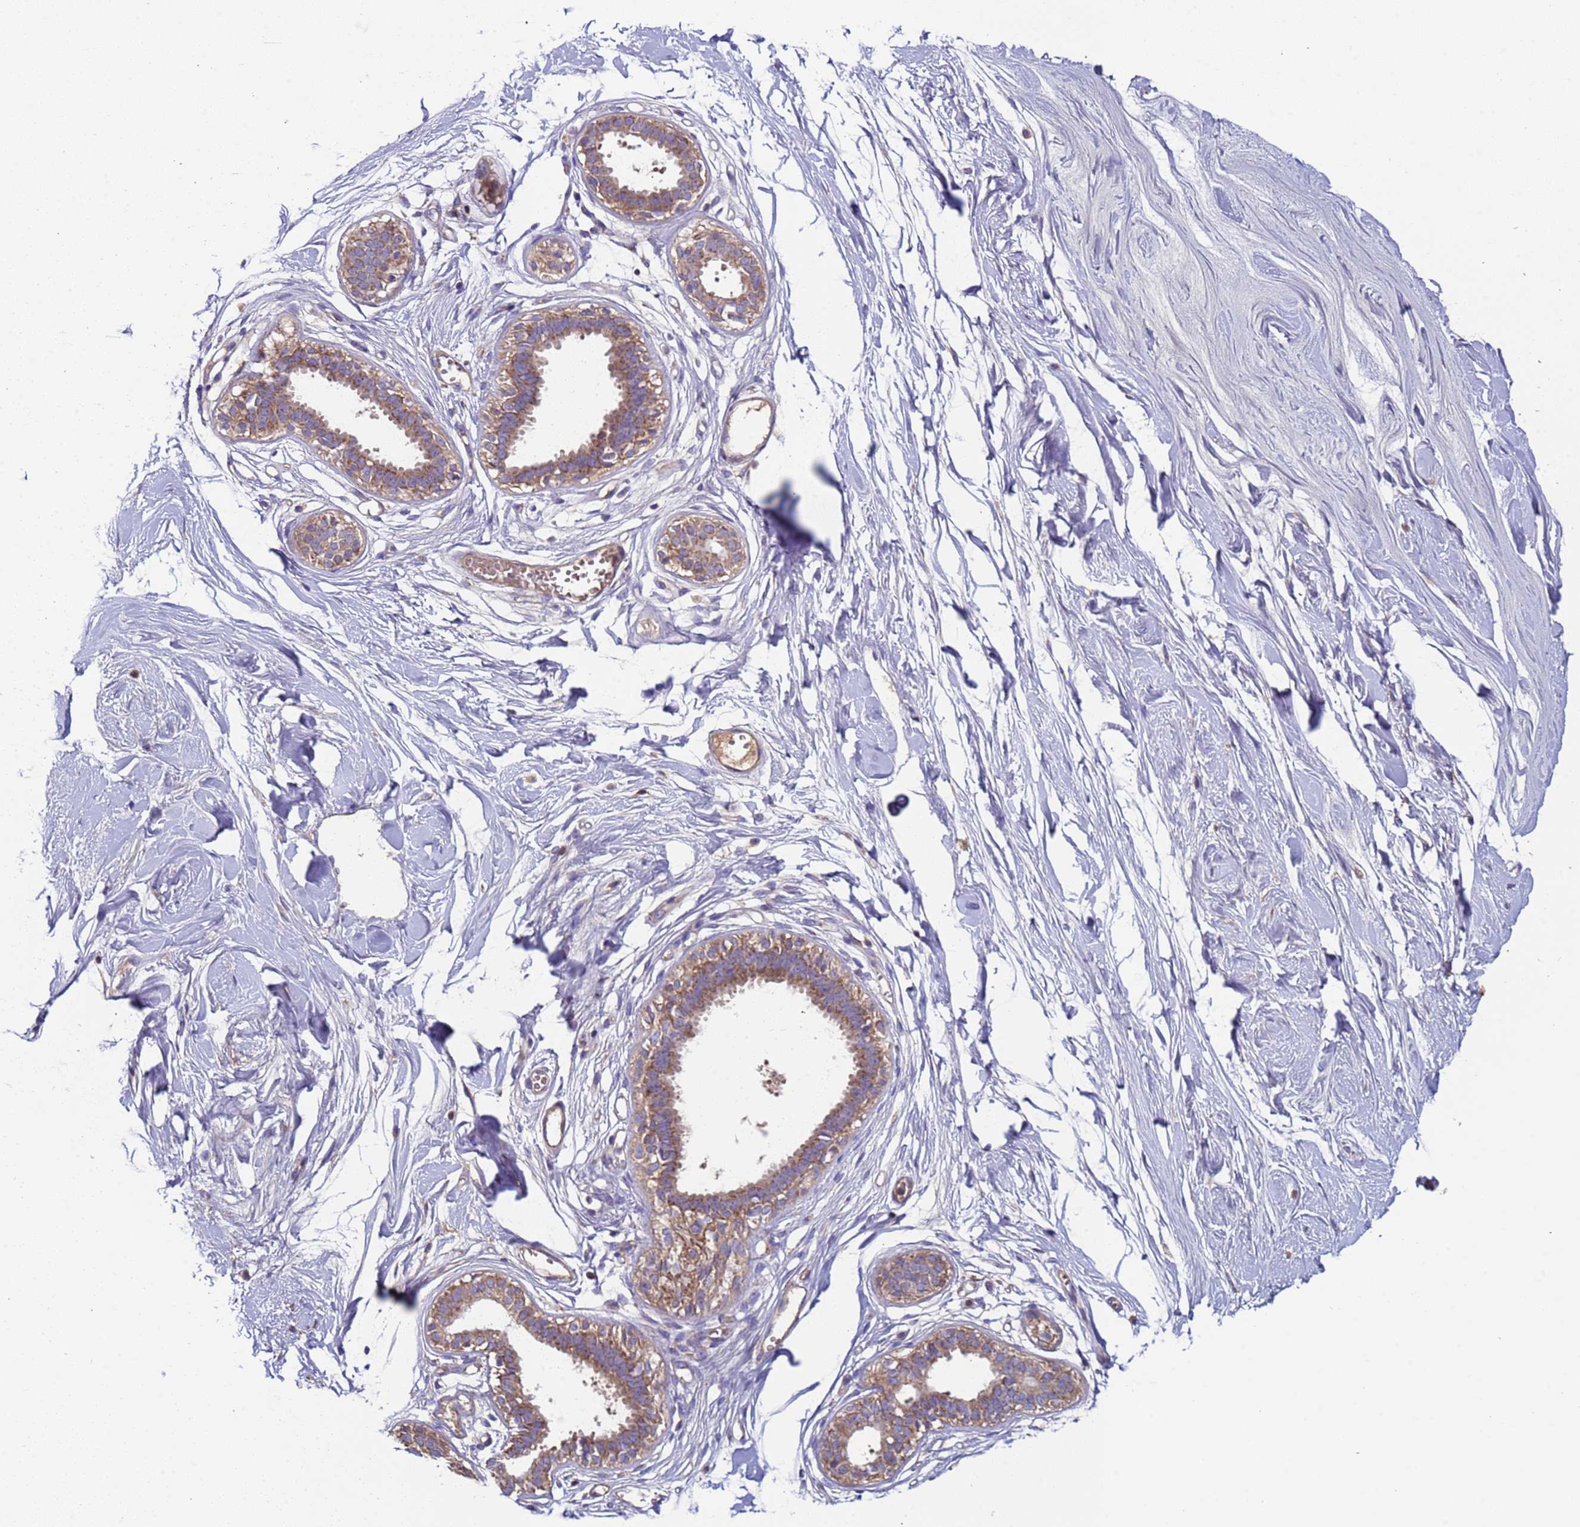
{"staining": {"intensity": "negative", "quantity": "none", "location": "none"}, "tissue": "breast", "cell_type": "Adipocytes", "image_type": "normal", "snomed": [{"axis": "morphology", "description": "Normal tissue, NOS"}, {"axis": "topography", "description": "Breast"}], "caption": "This is a histopathology image of immunohistochemistry (IHC) staining of unremarkable breast, which shows no expression in adipocytes. Brightfield microscopy of immunohistochemistry stained with DAB (3,3'-diaminobenzidine) (brown) and hematoxylin (blue), captured at high magnification.", "gene": "TMEM126A", "patient": {"sex": "female", "age": 45}}